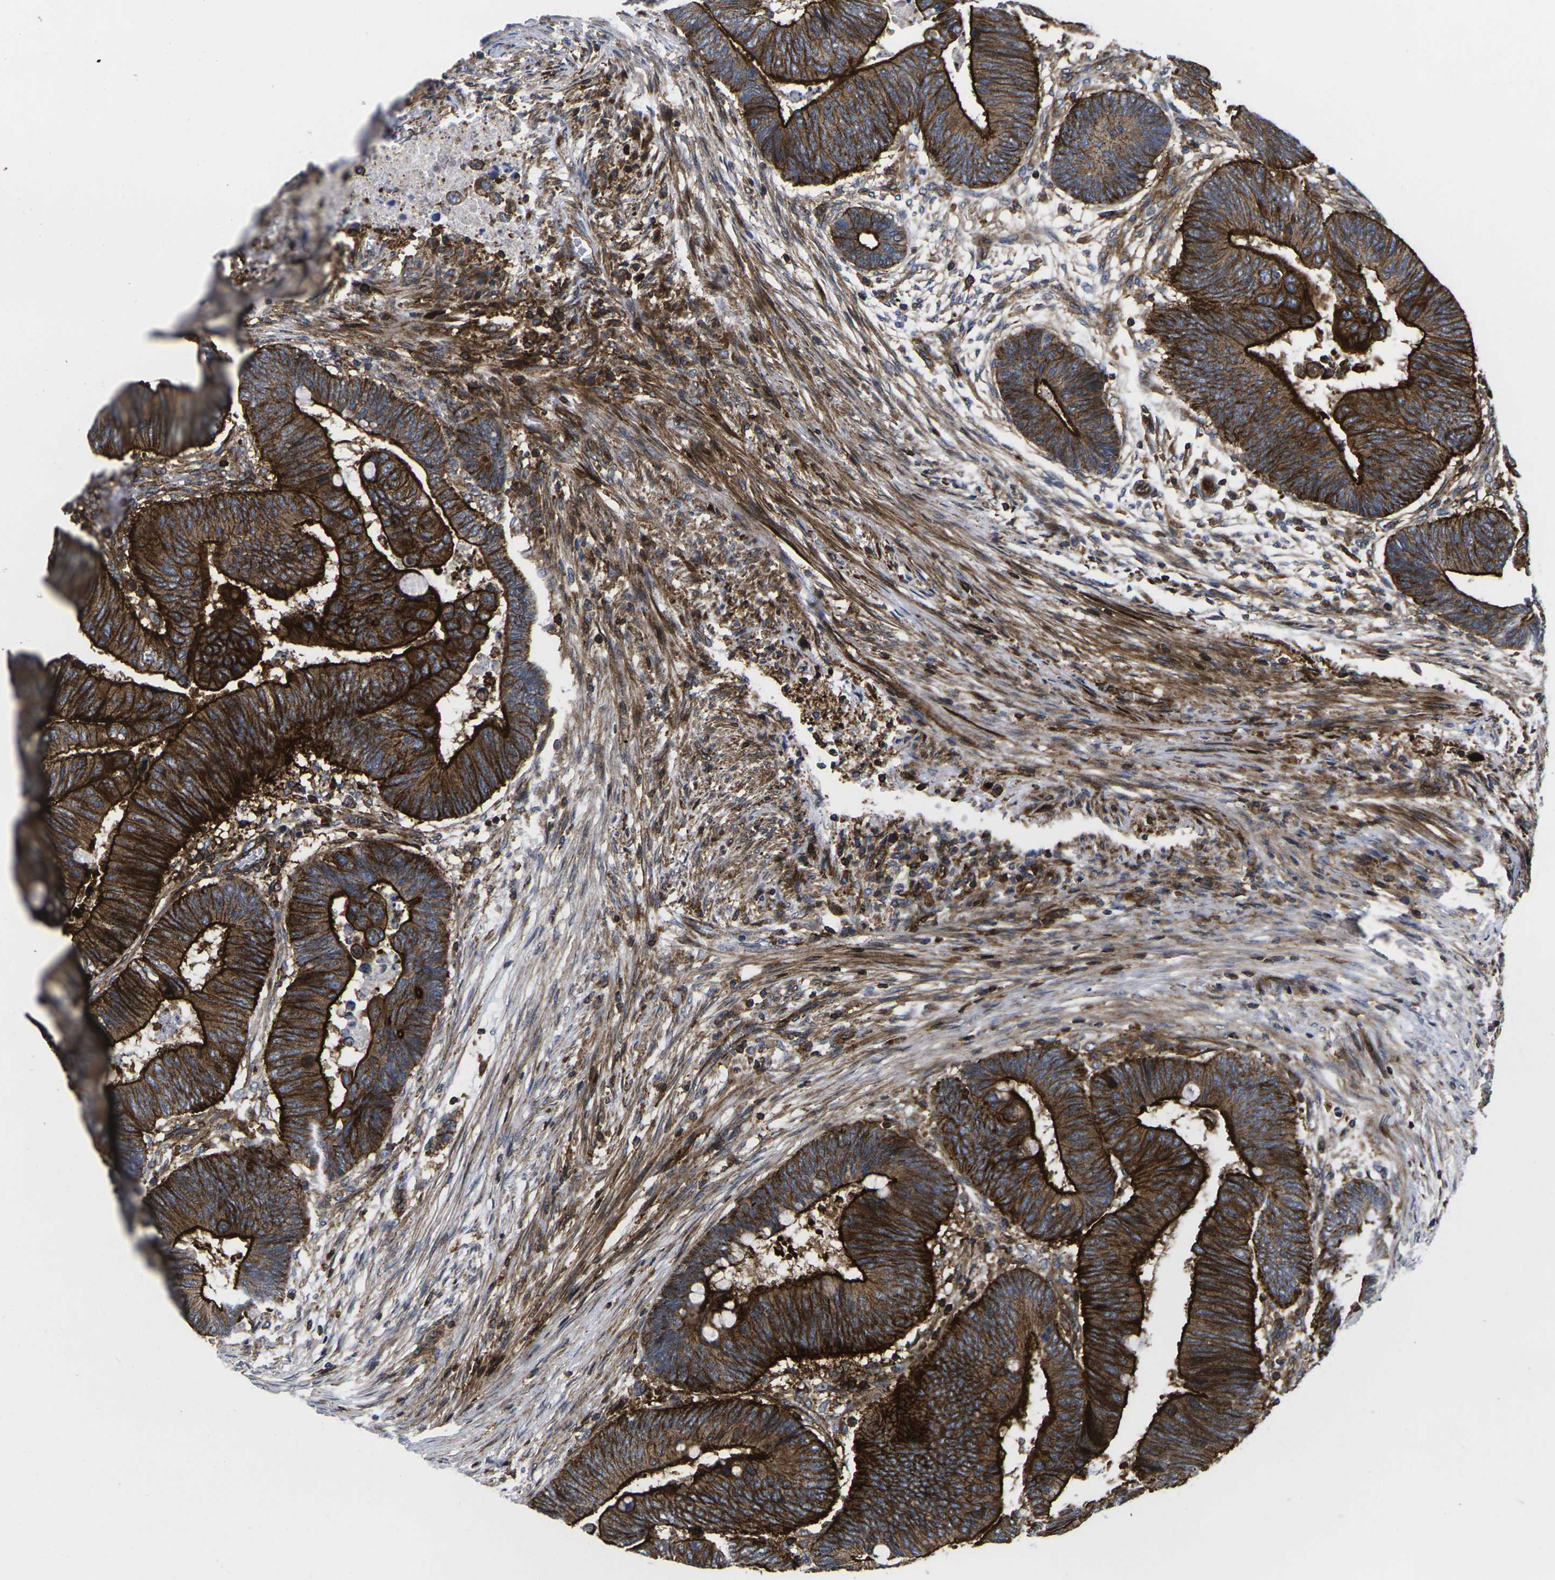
{"staining": {"intensity": "strong", "quantity": ">75%", "location": "cytoplasmic/membranous"}, "tissue": "colorectal cancer", "cell_type": "Tumor cells", "image_type": "cancer", "snomed": [{"axis": "morphology", "description": "Normal tissue, NOS"}, {"axis": "morphology", "description": "Adenocarcinoma, NOS"}, {"axis": "topography", "description": "Rectum"}, {"axis": "topography", "description": "Peripheral nerve tissue"}], "caption": "This photomicrograph reveals immunohistochemistry staining of human colorectal cancer (adenocarcinoma), with high strong cytoplasmic/membranous staining in about >75% of tumor cells.", "gene": "IQGAP1", "patient": {"sex": "male", "age": 92}}